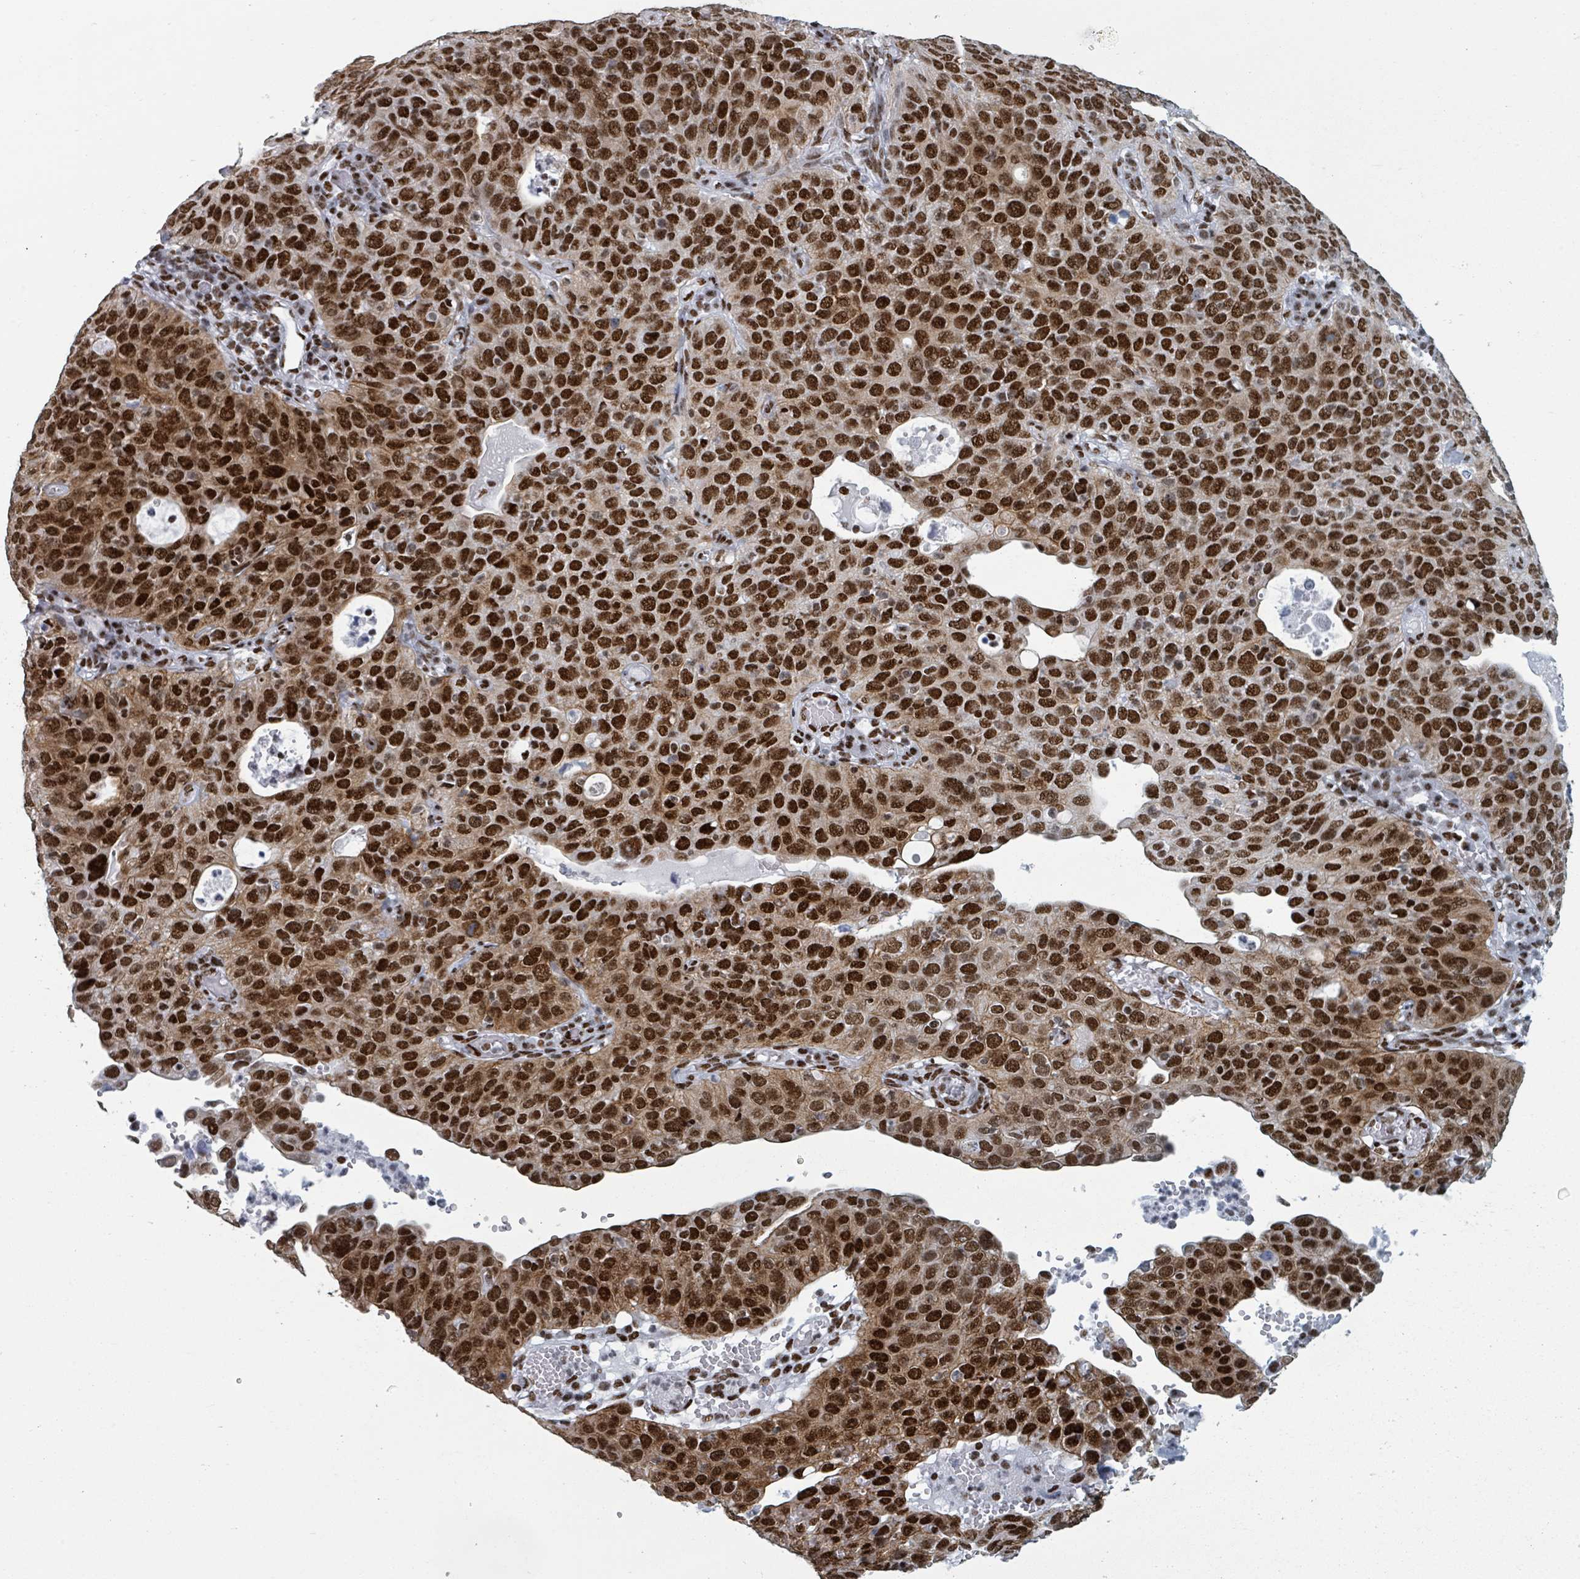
{"staining": {"intensity": "strong", "quantity": ">75%", "location": "nuclear"}, "tissue": "cervical cancer", "cell_type": "Tumor cells", "image_type": "cancer", "snomed": [{"axis": "morphology", "description": "Squamous cell carcinoma, NOS"}, {"axis": "topography", "description": "Cervix"}], "caption": "A brown stain shows strong nuclear staining of a protein in squamous cell carcinoma (cervical) tumor cells. (DAB (3,3'-diaminobenzidine) IHC with brightfield microscopy, high magnification).", "gene": "DHX16", "patient": {"sex": "female", "age": 36}}